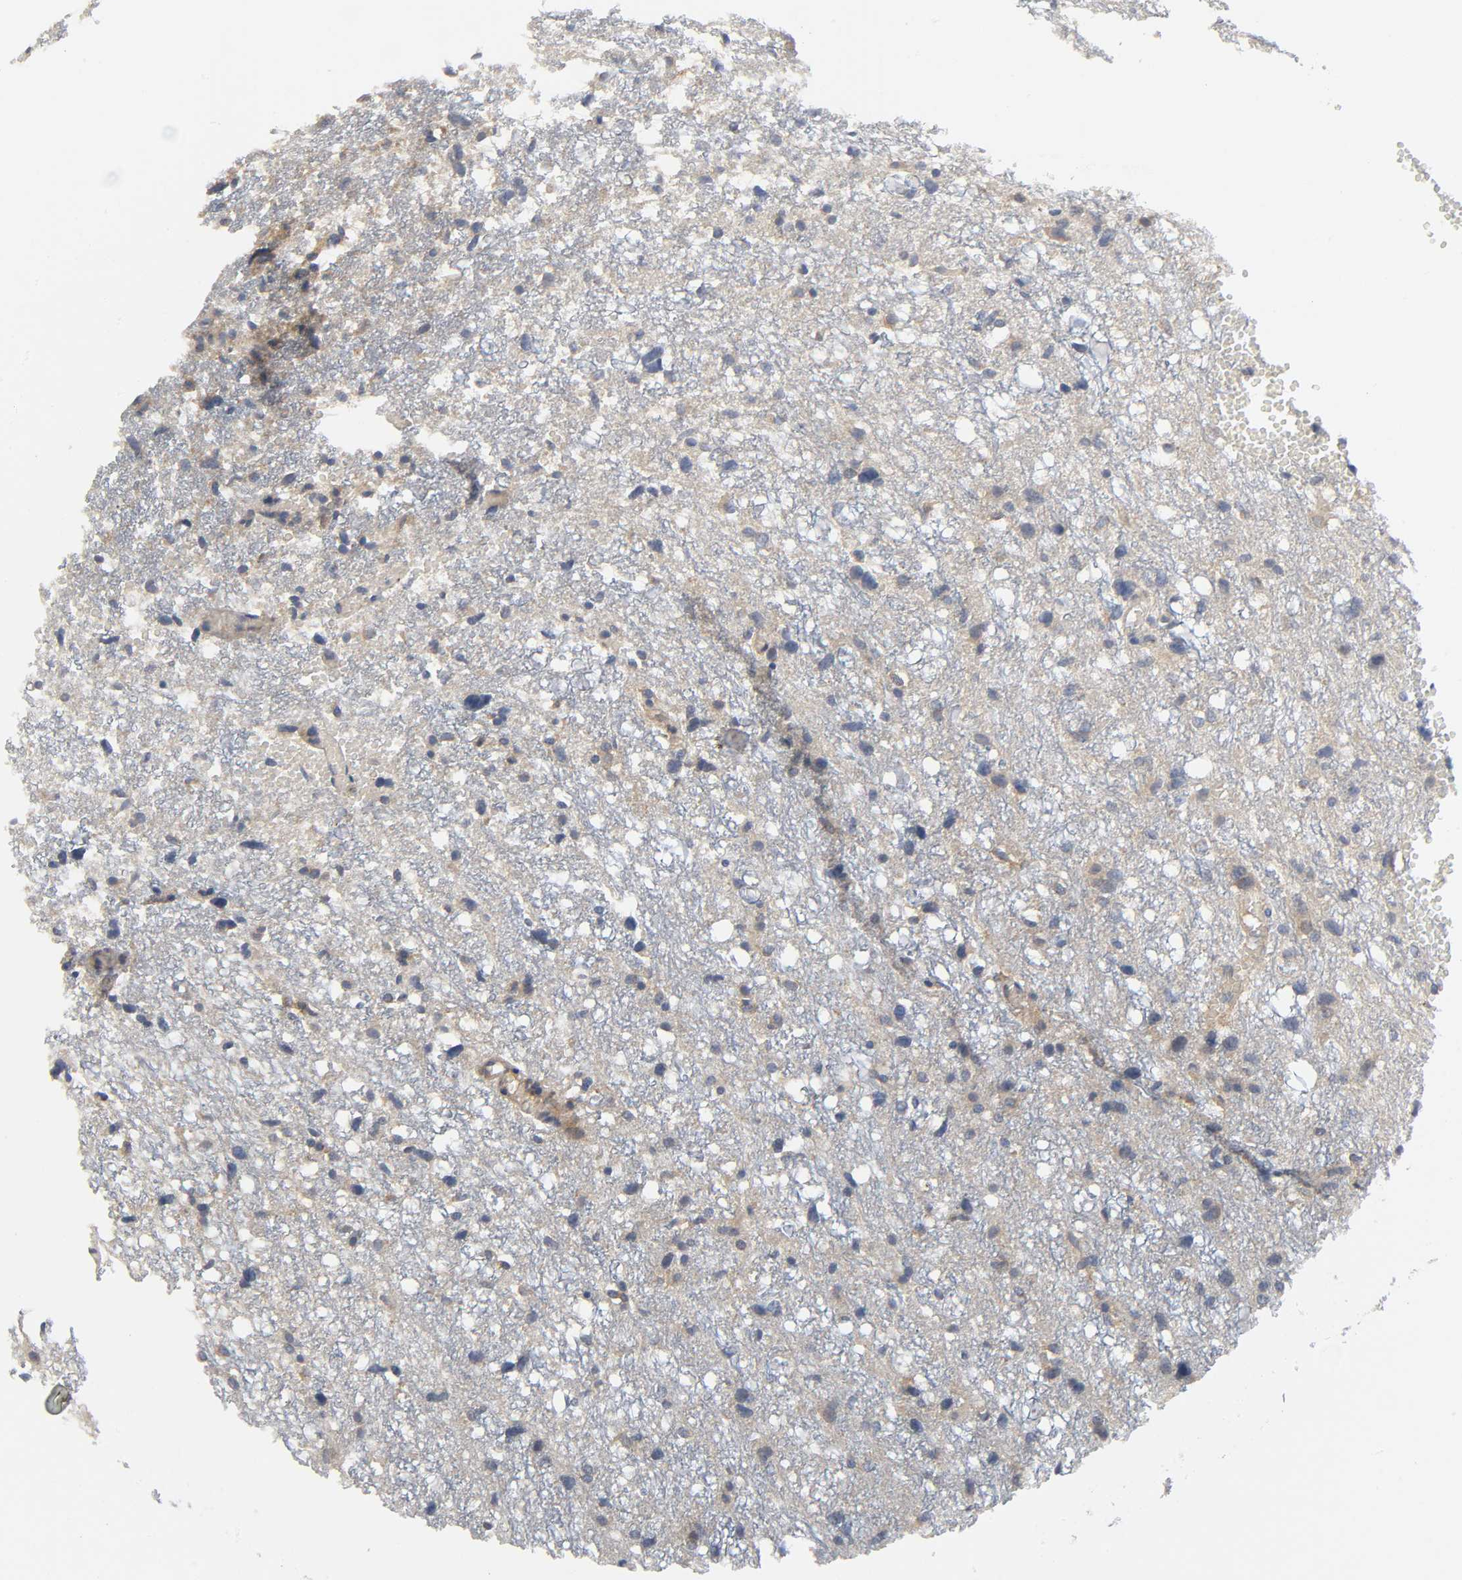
{"staining": {"intensity": "moderate", "quantity": ">75%", "location": "cytoplasmic/membranous"}, "tissue": "glioma", "cell_type": "Tumor cells", "image_type": "cancer", "snomed": [{"axis": "morphology", "description": "Glioma, malignant, High grade"}, {"axis": "topography", "description": "Brain"}], "caption": "This micrograph displays IHC staining of glioma, with medium moderate cytoplasmic/membranous positivity in about >75% of tumor cells.", "gene": "HDAC6", "patient": {"sex": "female", "age": 59}}